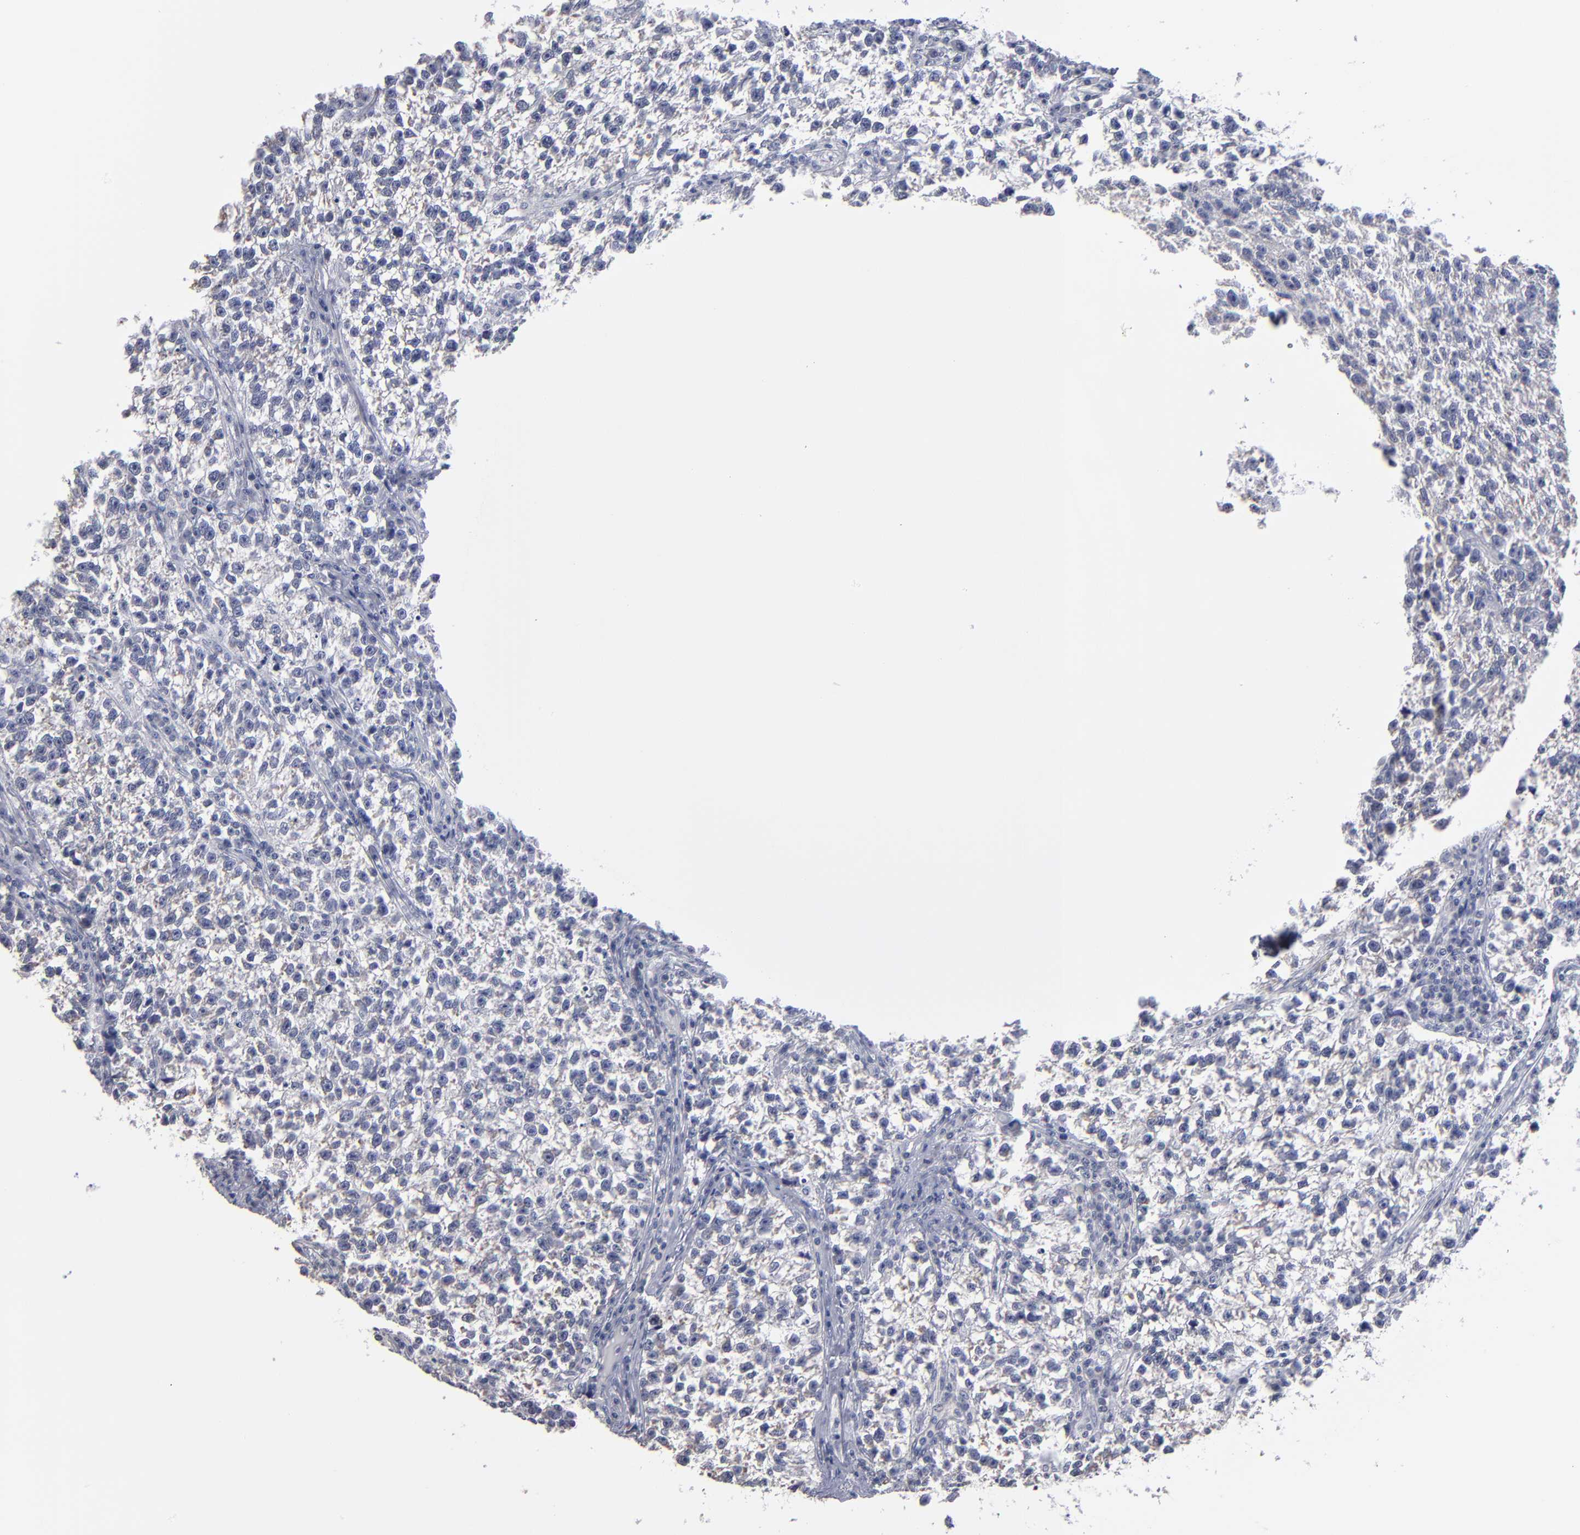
{"staining": {"intensity": "negative", "quantity": "none", "location": "none"}, "tissue": "testis cancer", "cell_type": "Tumor cells", "image_type": "cancer", "snomed": [{"axis": "morphology", "description": "Seminoma, NOS"}, {"axis": "topography", "description": "Testis"}], "caption": "DAB (3,3'-diaminobenzidine) immunohistochemical staining of human testis cancer (seminoma) demonstrates no significant positivity in tumor cells.", "gene": "RPH3A", "patient": {"sex": "male", "age": 38}}